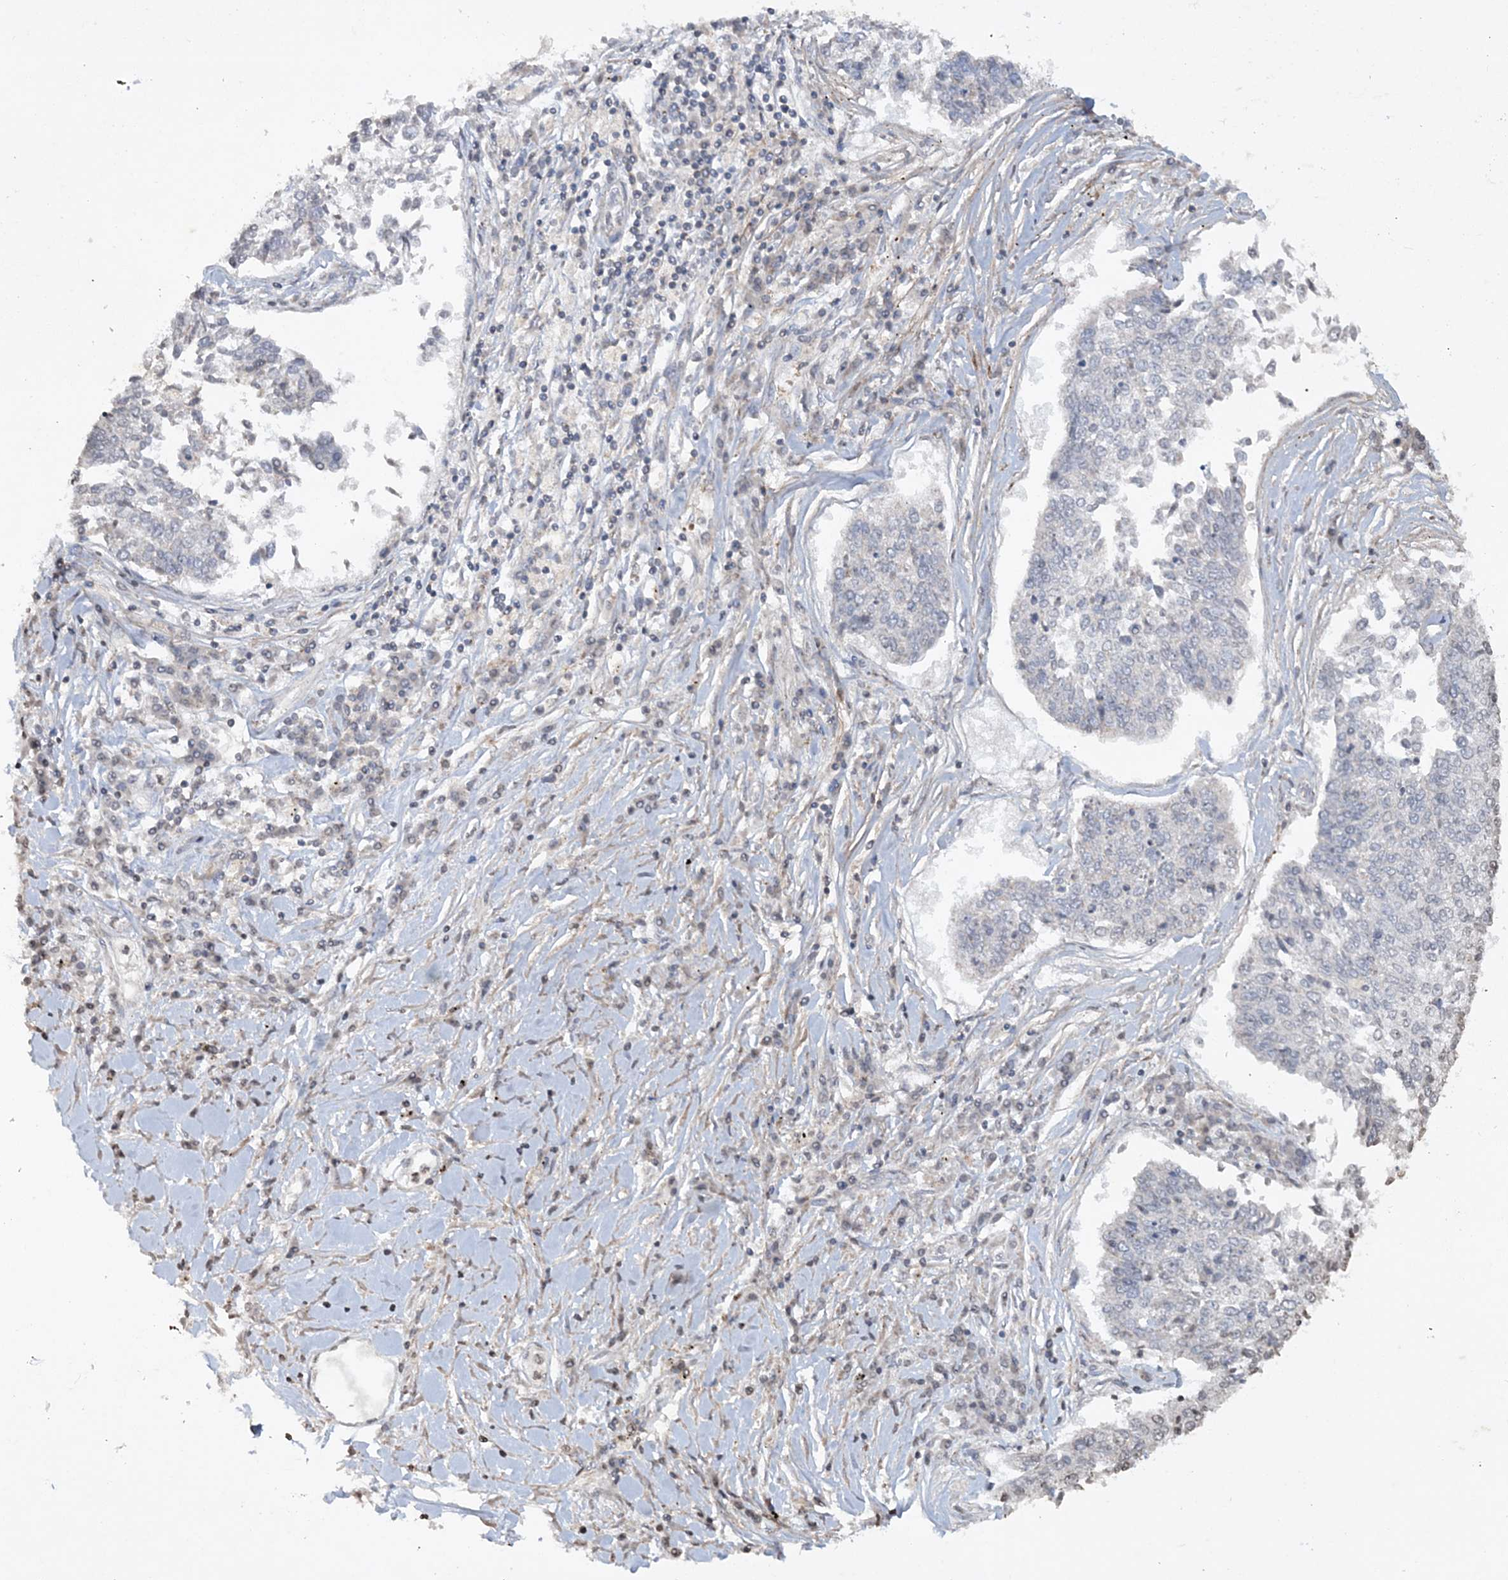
{"staining": {"intensity": "negative", "quantity": "none", "location": "none"}, "tissue": "lung cancer", "cell_type": "Tumor cells", "image_type": "cancer", "snomed": [{"axis": "morphology", "description": "Normal tissue, NOS"}, {"axis": "morphology", "description": "Squamous cell carcinoma, NOS"}, {"axis": "topography", "description": "Cartilage tissue"}, {"axis": "topography", "description": "Bronchus"}, {"axis": "topography", "description": "Lung"}, {"axis": "topography", "description": "Peripheral nerve tissue"}], "caption": "DAB (3,3'-diaminobenzidine) immunohistochemical staining of human lung squamous cell carcinoma displays no significant positivity in tumor cells.", "gene": "TTC7A", "patient": {"sex": "female", "age": 49}}